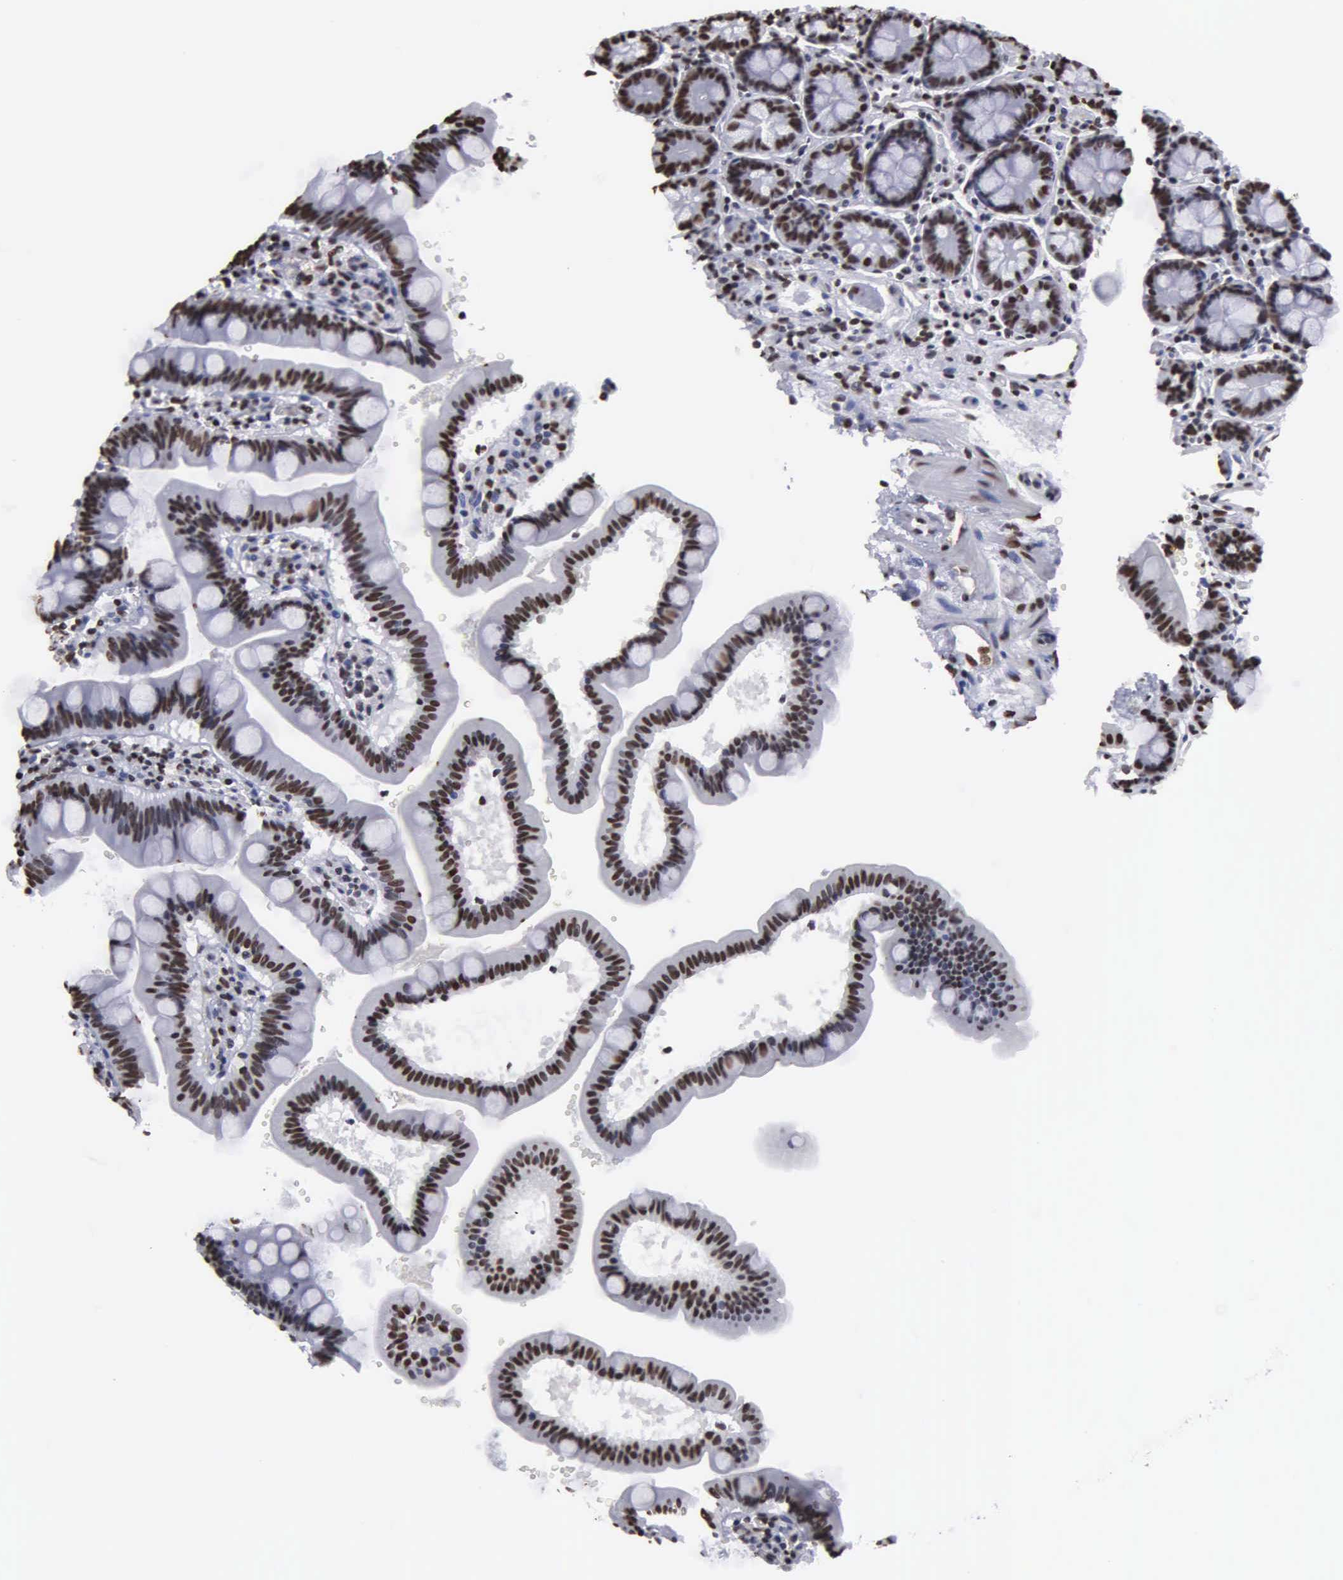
{"staining": {"intensity": "strong", "quantity": ">75%", "location": "nuclear"}, "tissue": "duodenum", "cell_type": "Glandular cells", "image_type": "normal", "snomed": [{"axis": "morphology", "description": "Normal tissue, NOS"}, {"axis": "topography", "description": "Pancreas"}, {"axis": "topography", "description": "Duodenum"}], "caption": "This micrograph displays normal duodenum stained with immunohistochemistry (IHC) to label a protein in brown. The nuclear of glandular cells show strong positivity for the protein. Nuclei are counter-stained blue.", "gene": "CCNG1", "patient": {"sex": "male", "age": 79}}